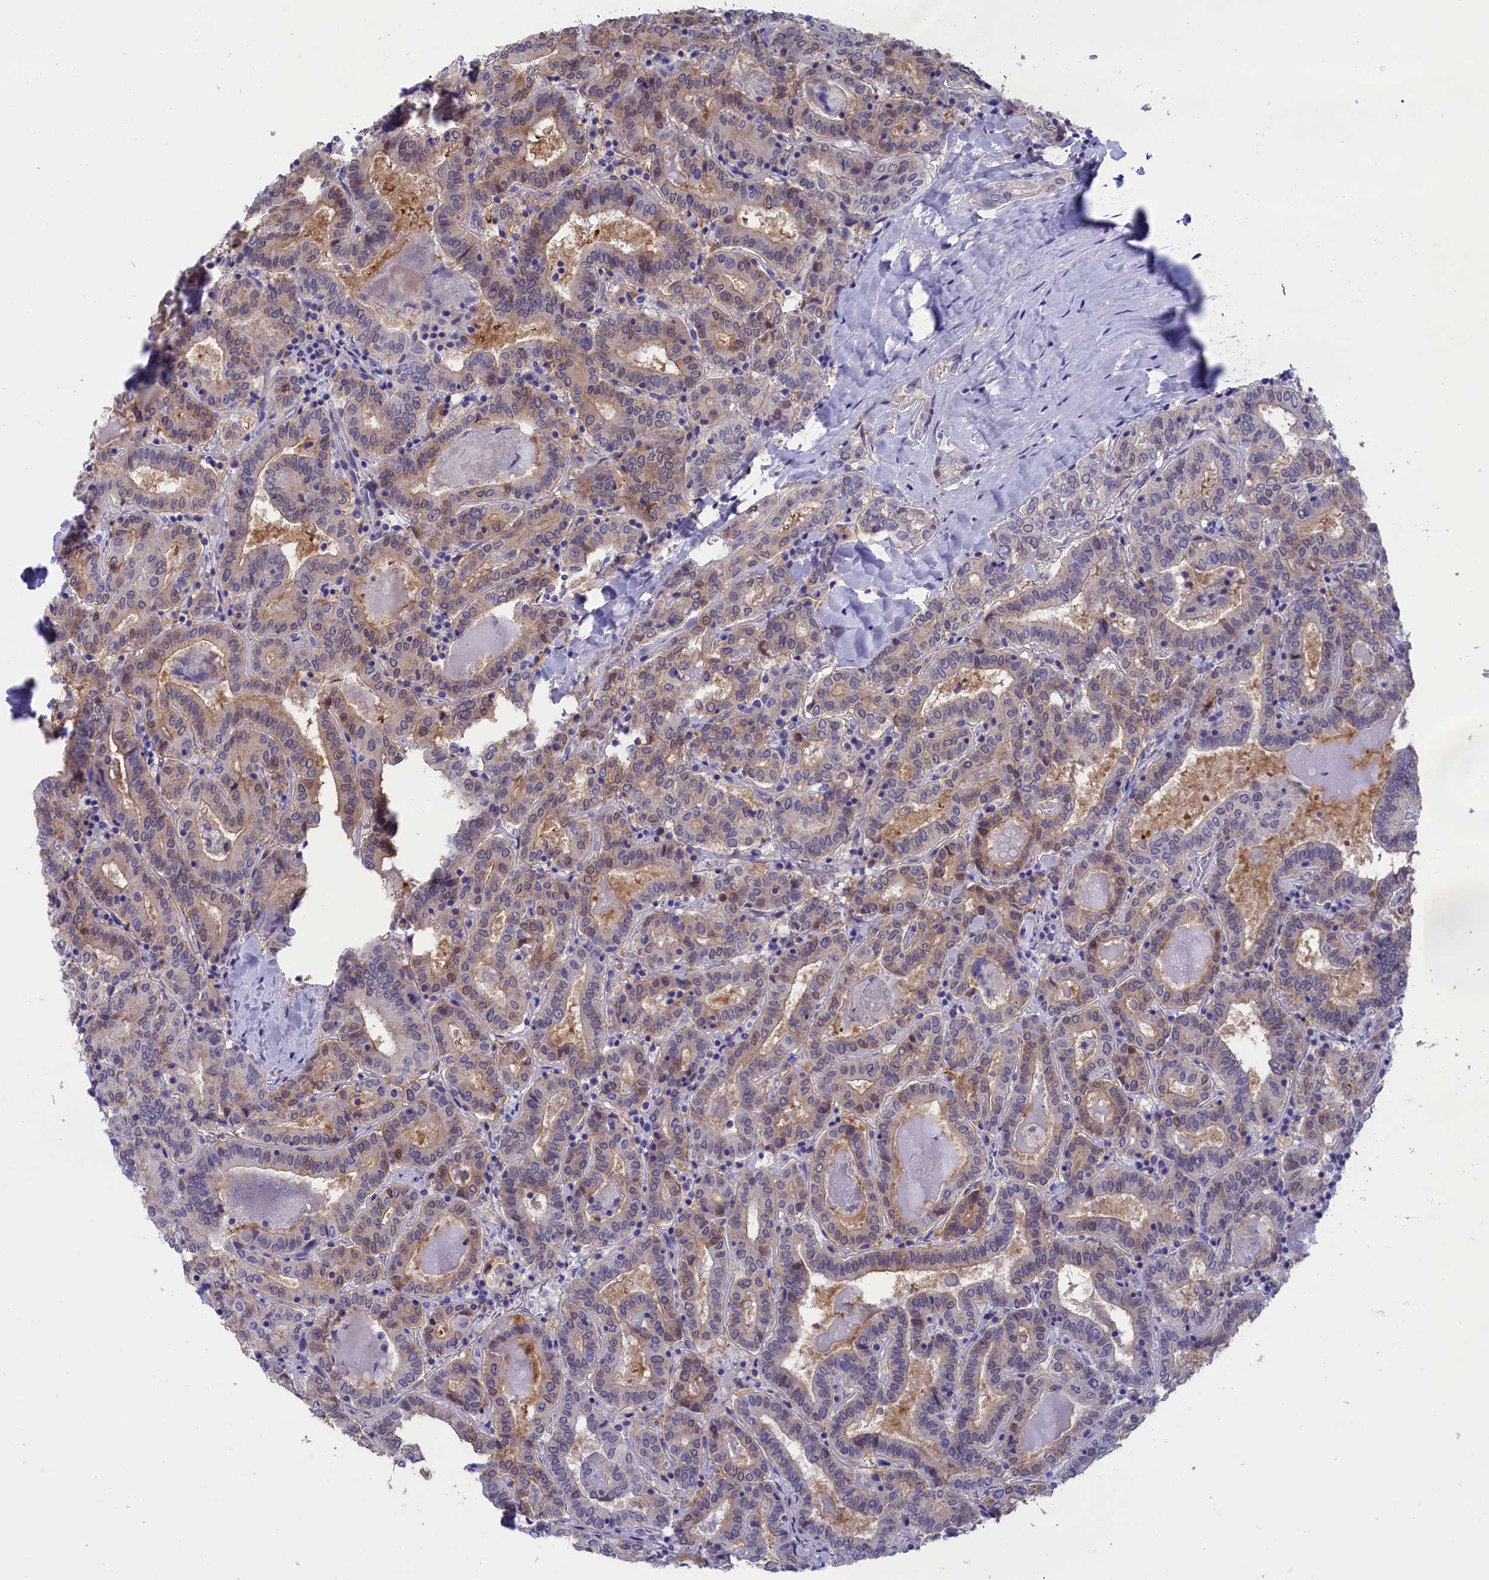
{"staining": {"intensity": "weak", "quantity": "<25%", "location": "cytoplasmic/membranous"}, "tissue": "thyroid cancer", "cell_type": "Tumor cells", "image_type": "cancer", "snomed": [{"axis": "morphology", "description": "Papillary adenocarcinoma, NOS"}, {"axis": "topography", "description": "Thyroid gland"}], "caption": "DAB (3,3'-diaminobenzidine) immunohistochemical staining of thyroid papillary adenocarcinoma exhibits no significant staining in tumor cells. (Stains: DAB immunohistochemistry (IHC) with hematoxylin counter stain, Microscopy: brightfield microscopy at high magnification).", "gene": "VPS35L", "patient": {"sex": "female", "age": 72}}